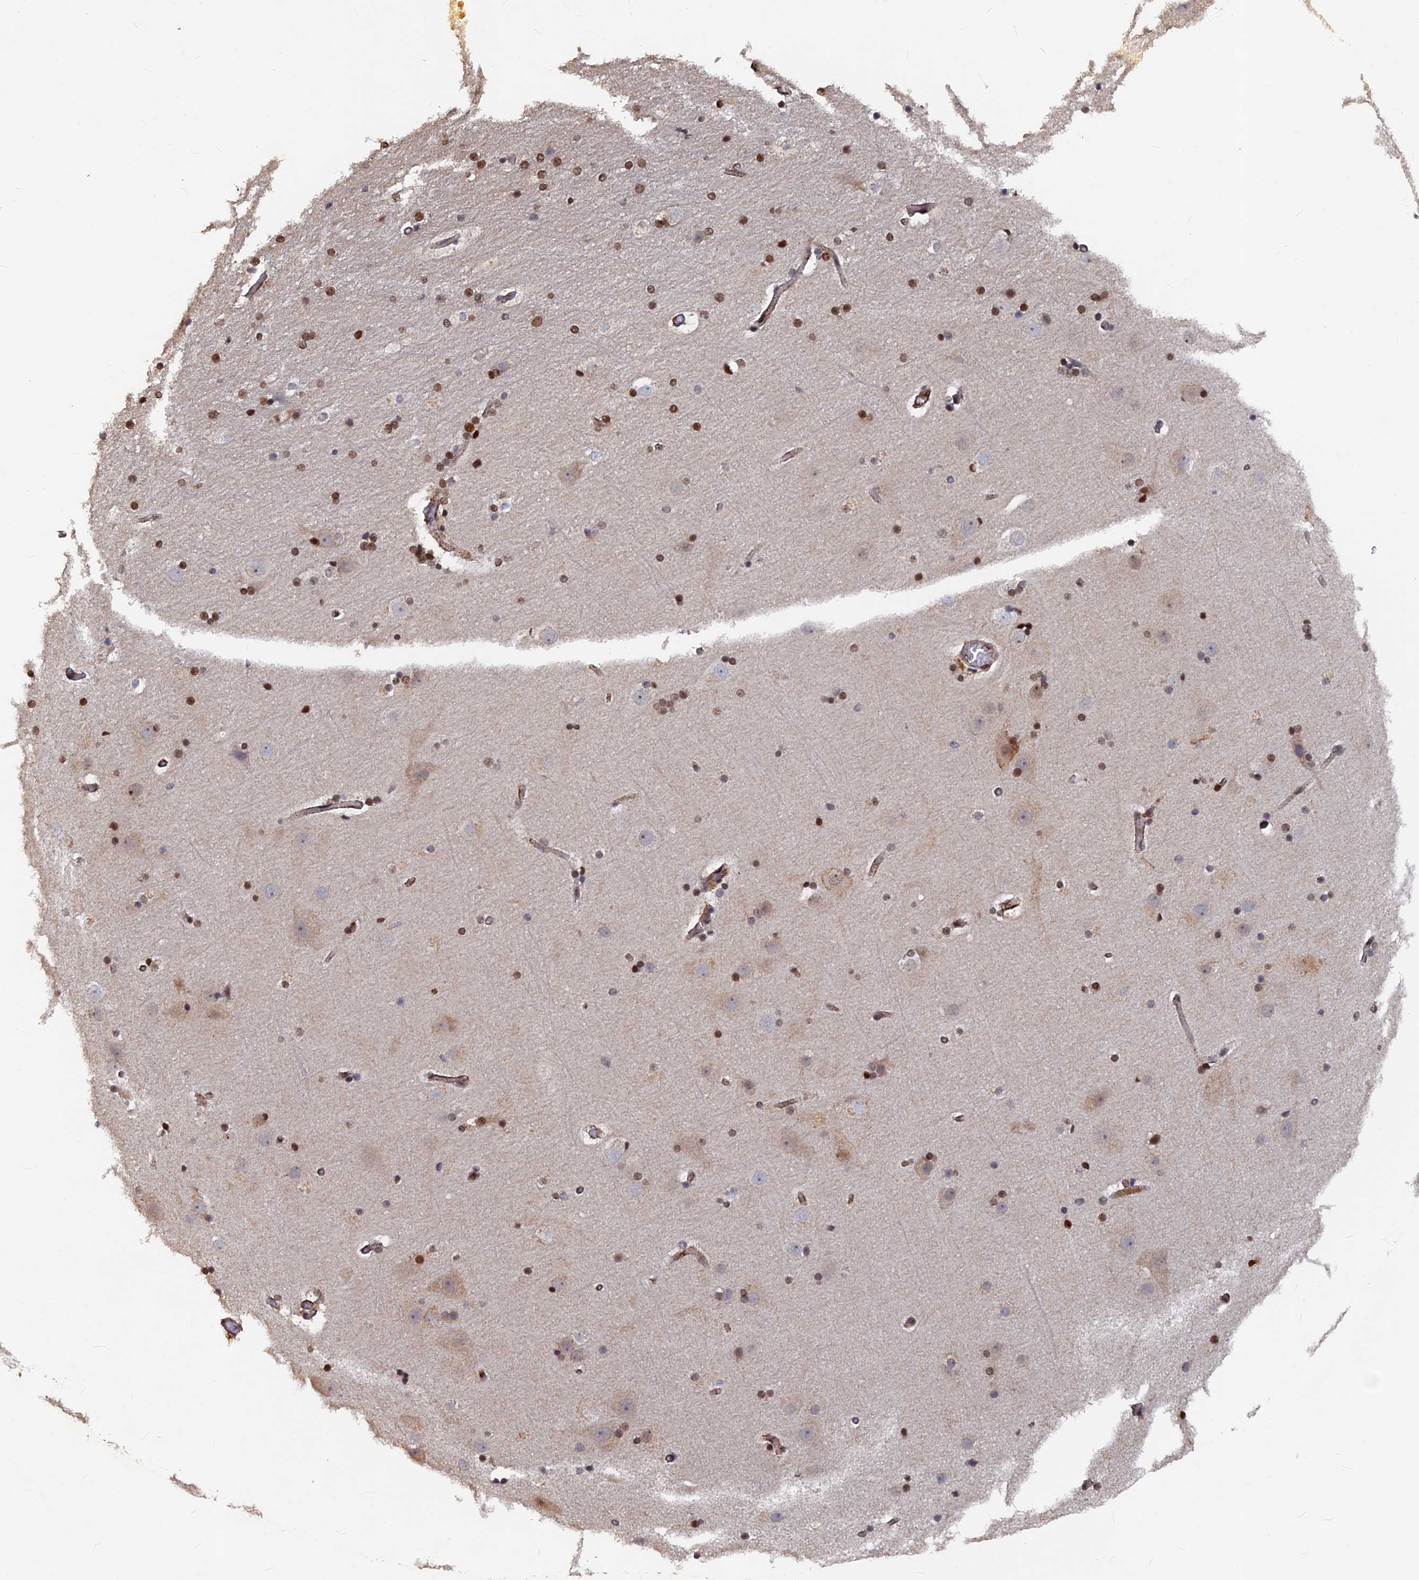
{"staining": {"intensity": "strong", "quantity": ">75%", "location": "cytoplasmic/membranous"}, "tissue": "cerebral cortex", "cell_type": "Endothelial cells", "image_type": "normal", "snomed": [{"axis": "morphology", "description": "Normal tissue, NOS"}, {"axis": "topography", "description": "Cerebral cortex"}], "caption": "Protein expression by IHC shows strong cytoplasmic/membranous staining in about >75% of endothelial cells in normal cerebral cortex.", "gene": "SH3D21", "patient": {"sex": "male", "age": 57}}